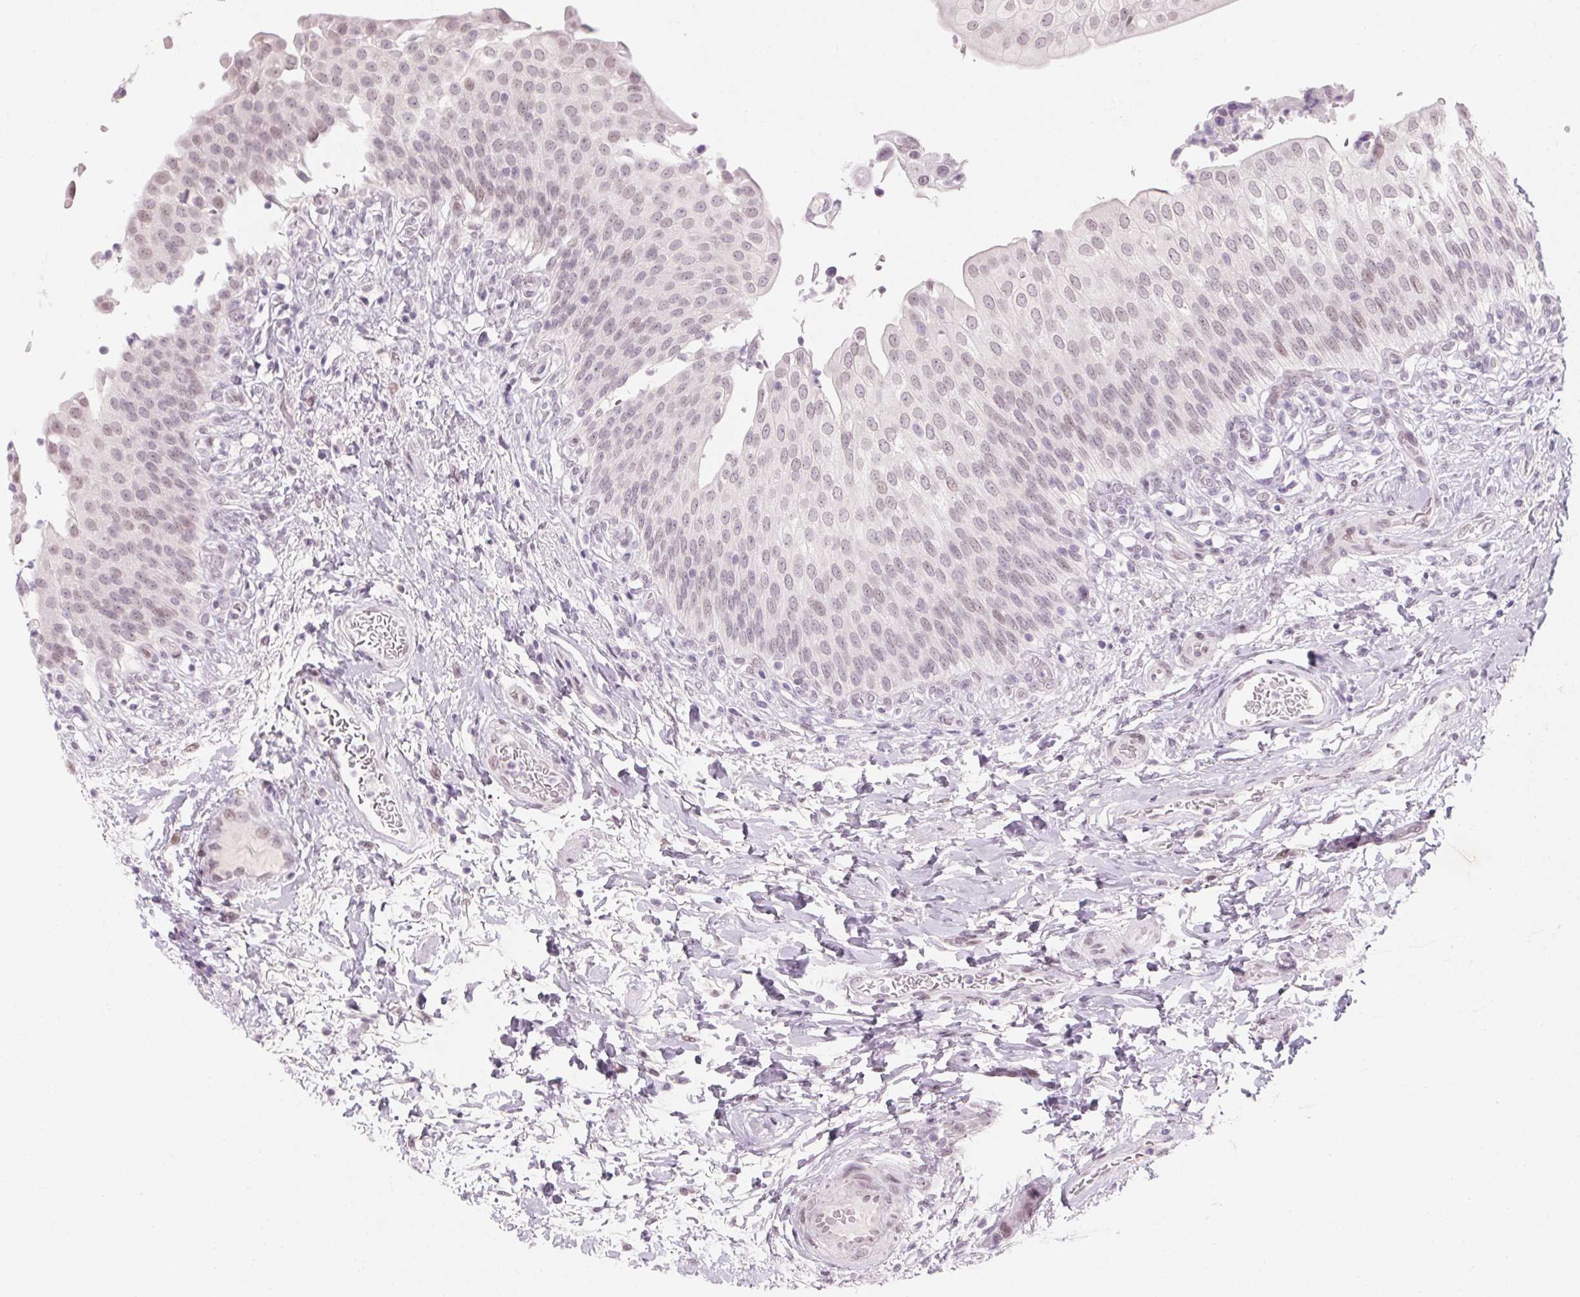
{"staining": {"intensity": "weak", "quantity": "25%-75%", "location": "nuclear"}, "tissue": "urinary bladder", "cell_type": "Urothelial cells", "image_type": "normal", "snomed": [{"axis": "morphology", "description": "Normal tissue, NOS"}, {"axis": "topography", "description": "Urinary bladder"}, {"axis": "topography", "description": "Peripheral nerve tissue"}], "caption": "Protein expression analysis of benign human urinary bladder reveals weak nuclear expression in approximately 25%-75% of urothelial cells. (Brightfield microscopy of DAB IHC at high magnification).", "gene": "KCNQ2", "patient": {"sex": "female", "age": 60}}